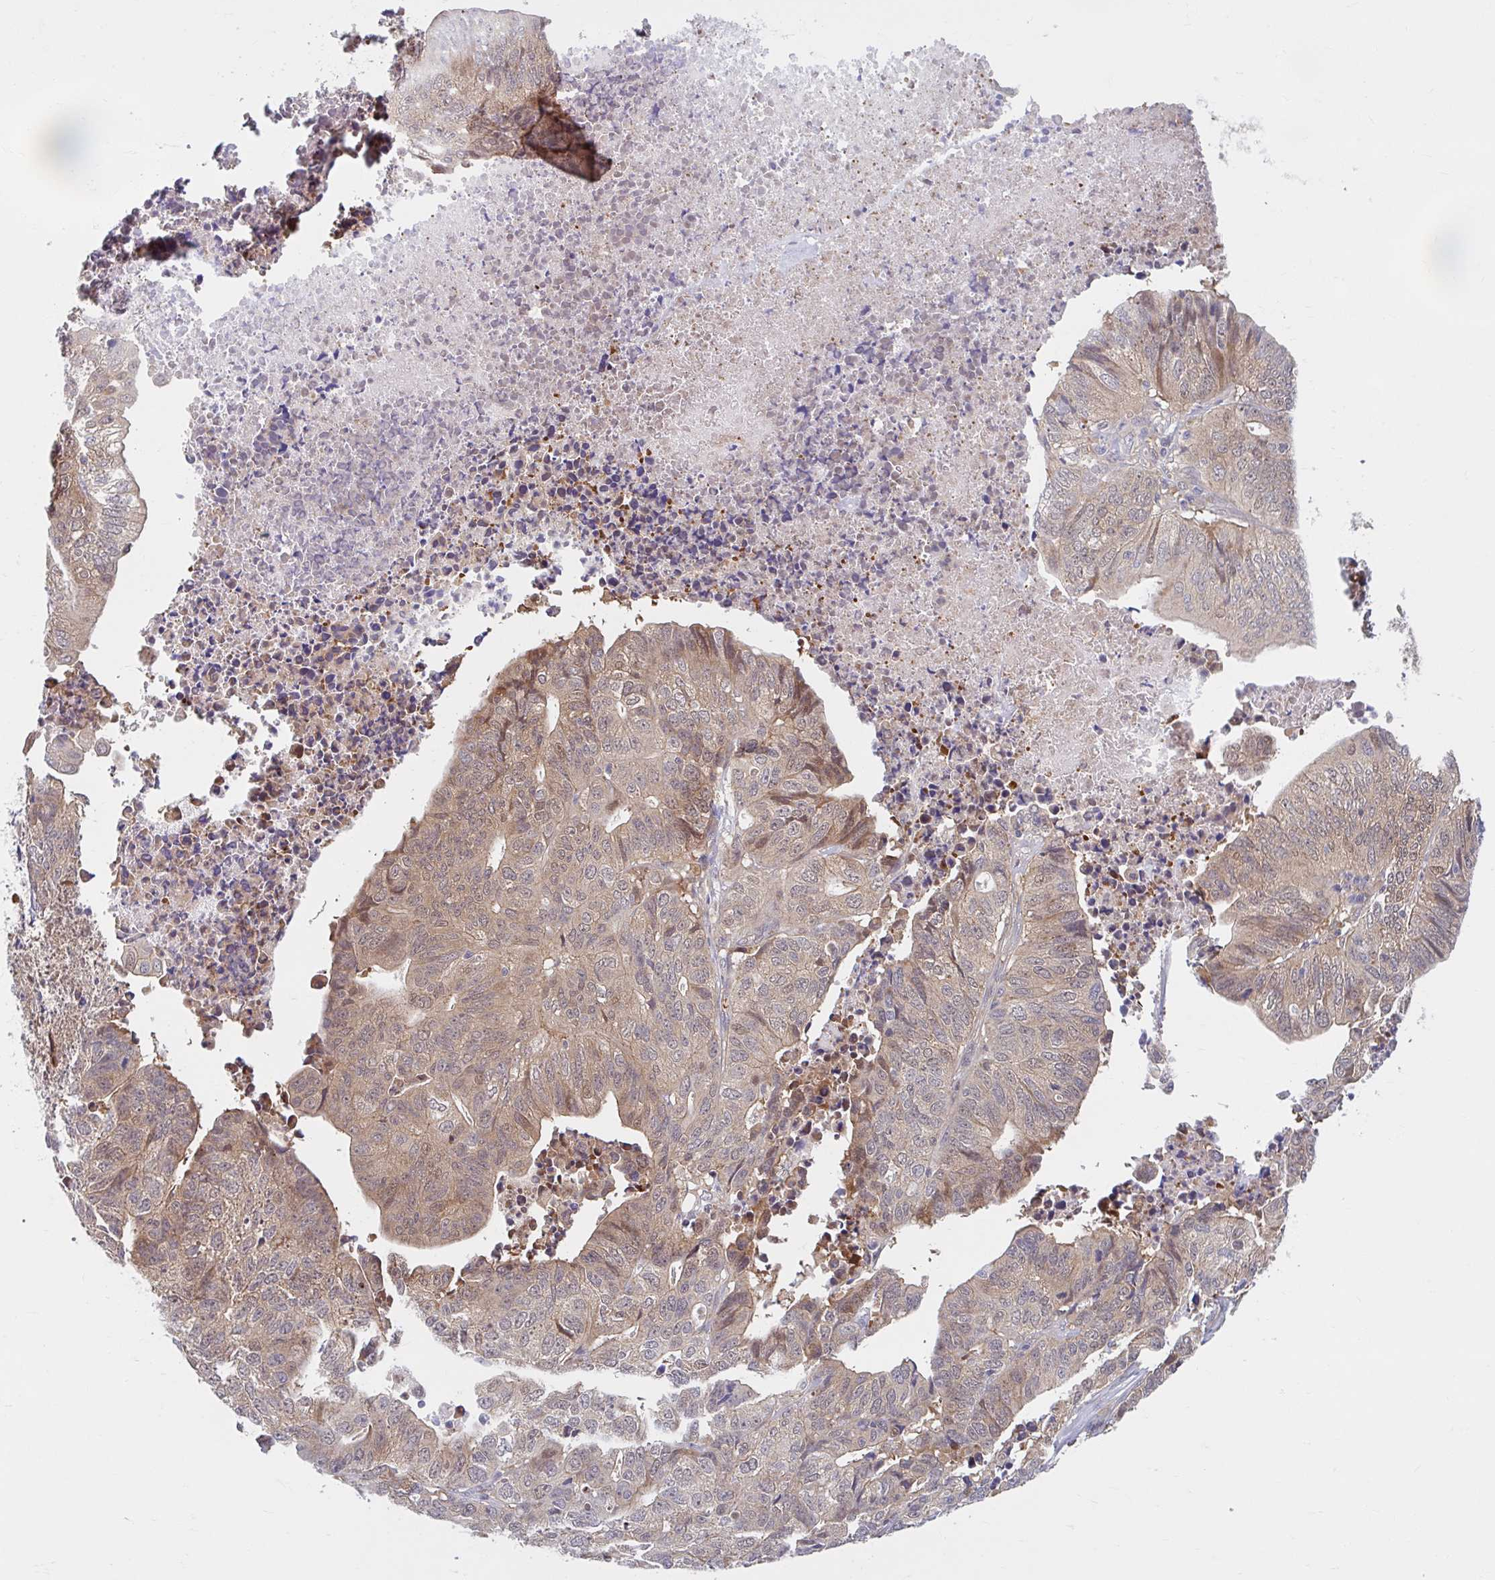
{"staining": {"intensity": "weak", "quantity": "25%-75%", "location": "cytoplasmic/membranous"}, "tissue": "stomach cancer", "cell_type": "Tumor cells", "image_type": "cancer", "snomed": [{"axis": "morphology", "description": "Adenocarcinoma, NOS"}, {"axis": "topography", "description": "Stomach, upper"}], "caption": "A histopathology image of stomach adenocarcinoma stained for a protein reveals weak cytoplasmic/membranous brown staining in tumor cells.", "gene": "HMBS", "patient": {"sex": "female", "age": 67}}